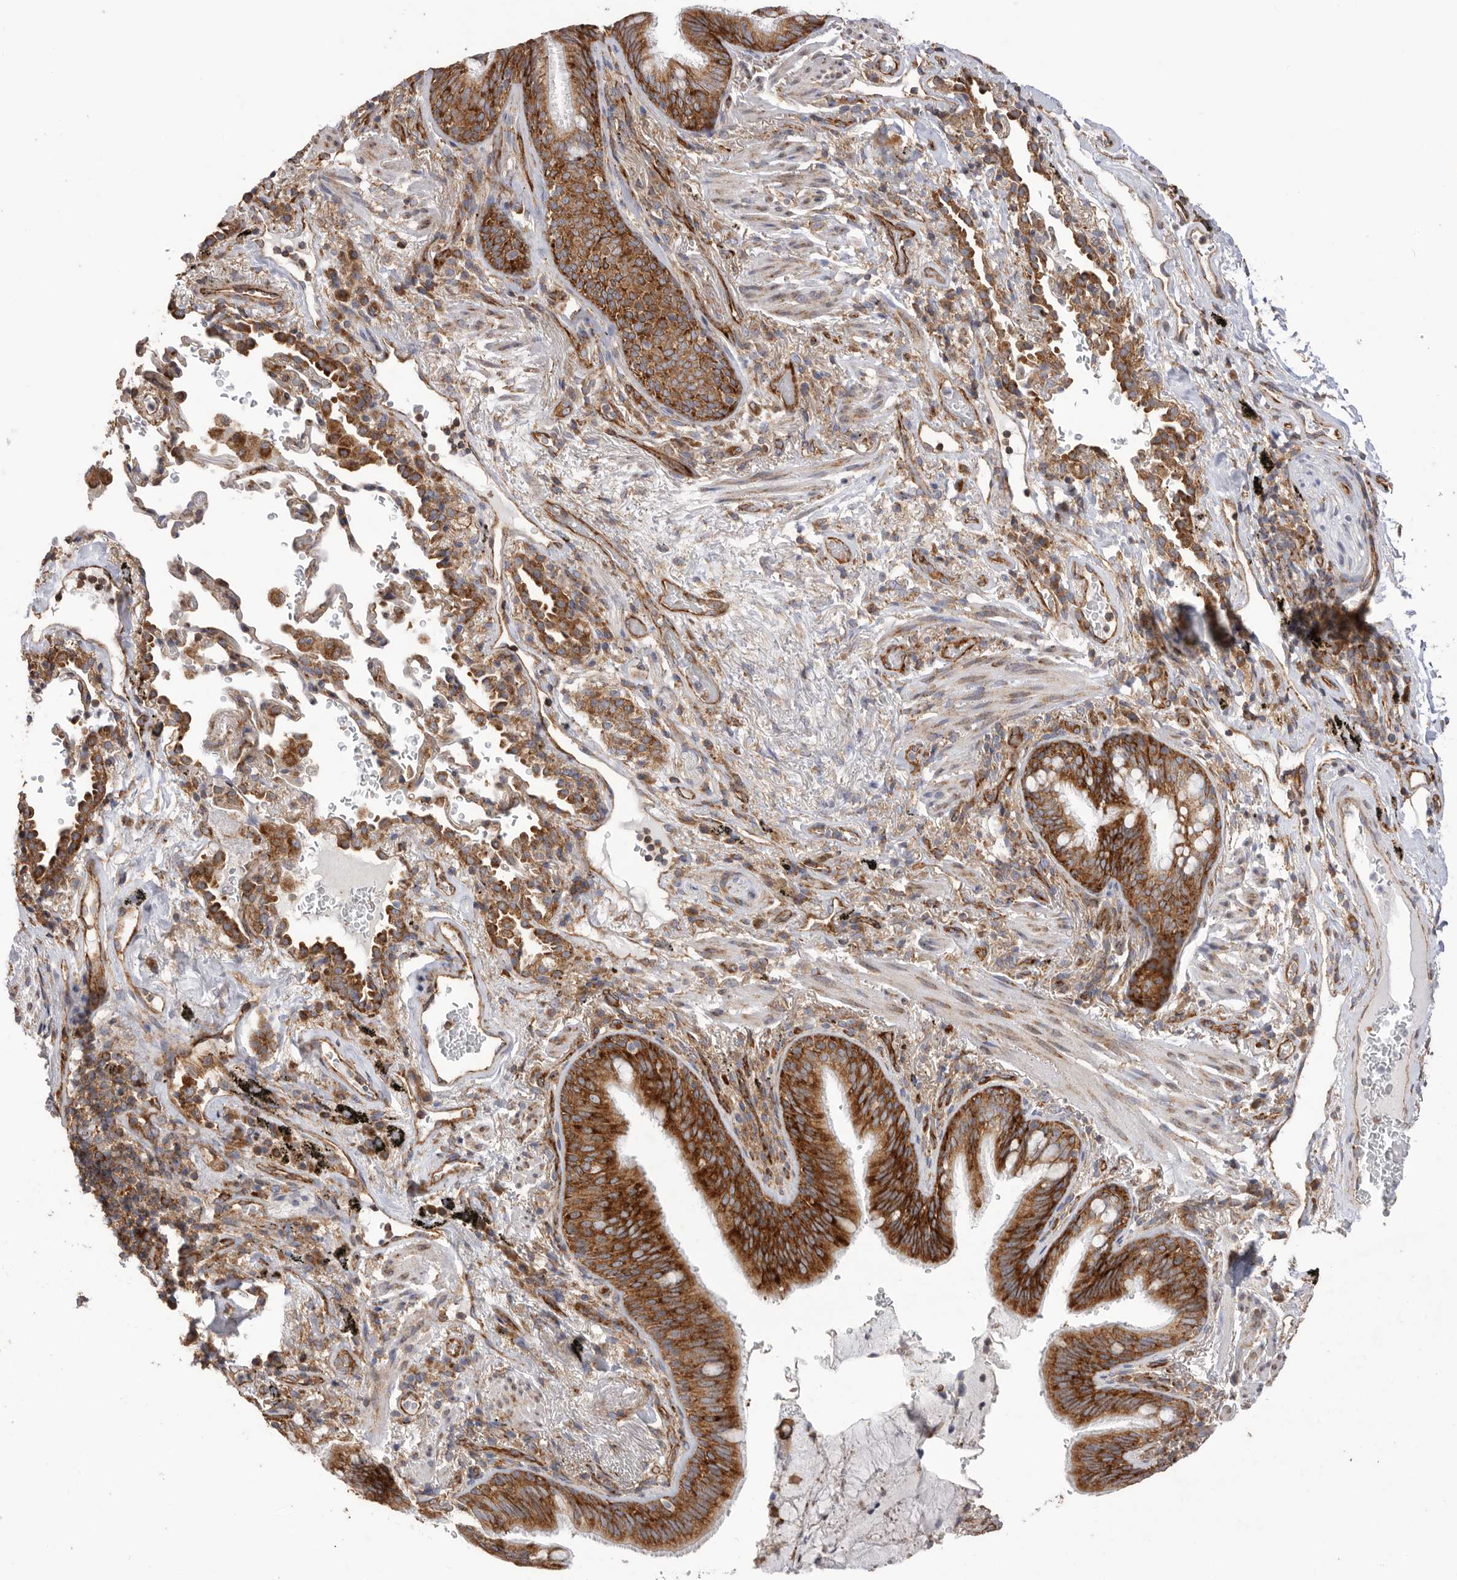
{"staining": {"intensity": "strong", "quantity": ">75%", "location": "cytoplasmic/membranous"}, "tissue": "bronchus", "cell_type": "Respiratory epithelial cells", "image_type": "normal", "snomed": [{"axis": "morphology", "description": "Normal tissue, NOS"}, {"axis": "morphology", "description": "Inflammation, NOS"}, {"axis": "topography", "description": "Bronchus"}], "caption": "There is high levels of strong cytoplasmic/membranous positivity in respiratory epithelial cells of normal bronchus, as demonstrated by immunohistochemical staining (brown color).", "gene": "SERBP1", "patient": {"sex": "male", "age": 69}}